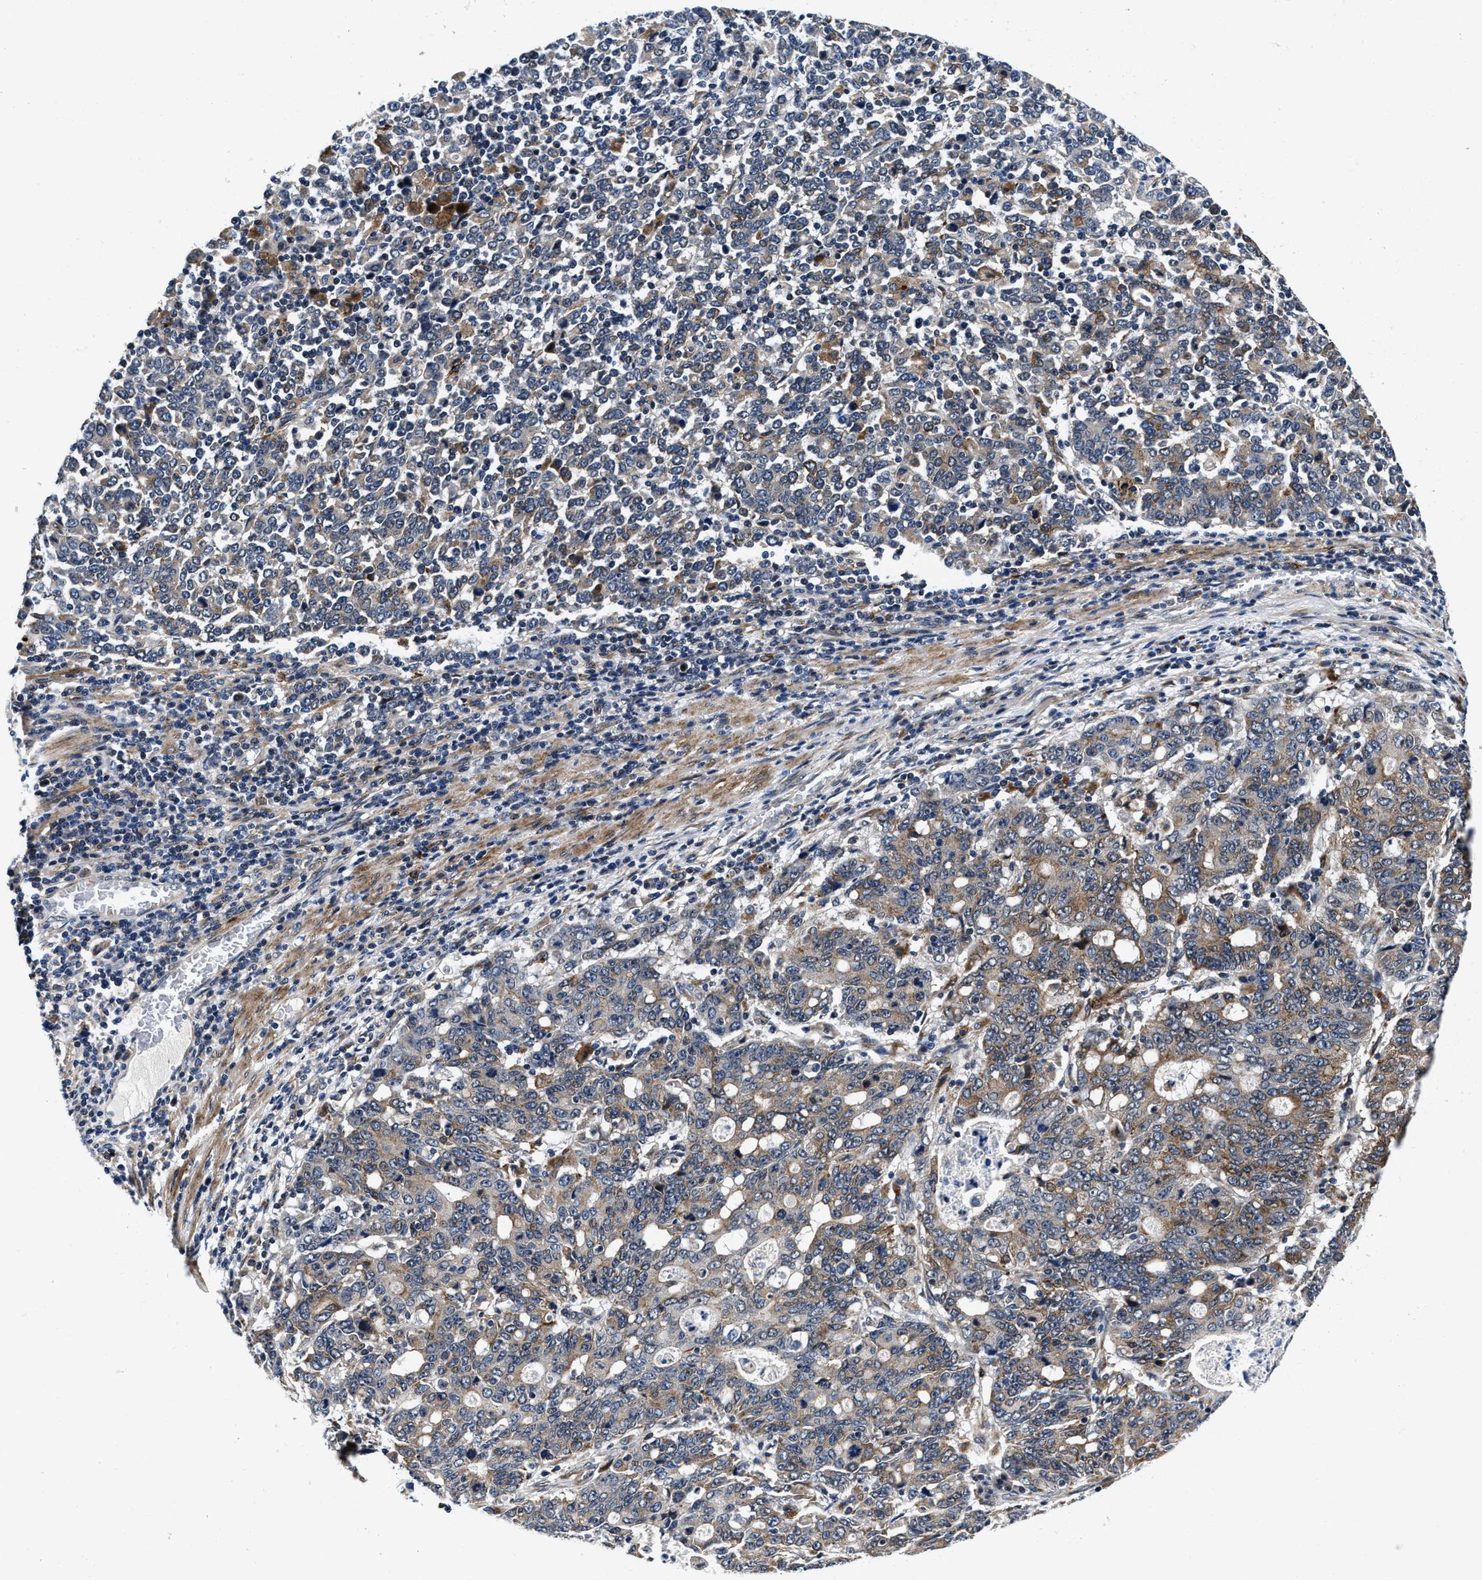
{"staining": {"intensity": "weak", "quantity": "25%-75%", "location": "cytoplasmic/membranous"}, "tissue": "stomach cancer", "cell_type": "Tumor cells", "image_type": "cancer", "snomed": [{"axis": "morphology", "description": "Adenocarcinoma, NOS"}, {"axis": "topography", "description": "Stomach, upper"}], "caption": "Weak cytoplasmic/membranous positivity is identified in approximately 25%-75% of tumor cells in adenocarcinoma (stomach). (brown staining indicates protein expression, while blue staining denotes nuclei).", "gene": "C2orf66", "patient": {"sex": "male", "age": 69}}